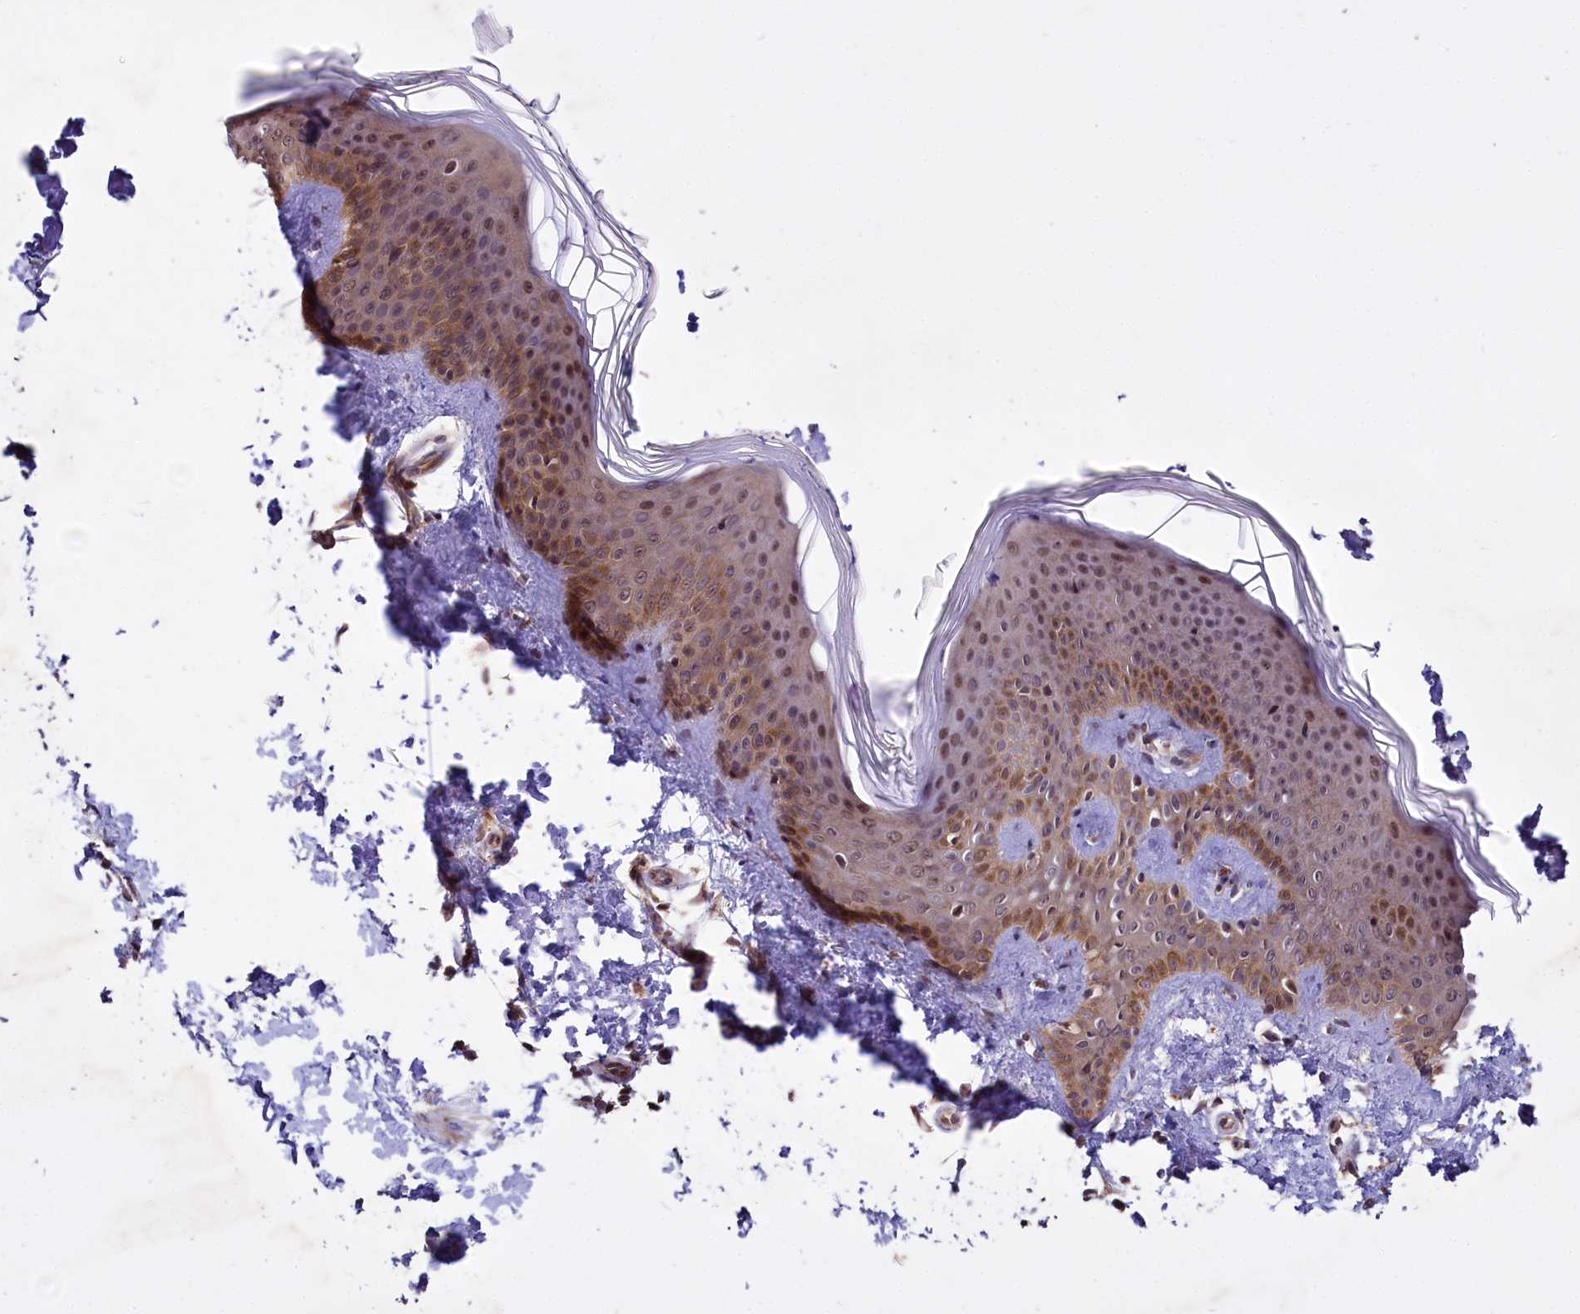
{"staining": {"intensity": "moderate", "quantity": ">75%", "location": "cytoplasmic/membranous,nuclear"}, "tissue": "skin", "cell_type": "Fibroblasts", "image_type": "normal", "snomed": [{"axis": "morphology", "description": "Normal tissue, NOS"}, {"axis": "topography", "description": "Skin"}], "caption": "Immunohistochemical staining of unremarkable human skin displays moderate cytoplasmic/membranous,nuclear protein expression in approximately >75% of fibroblasts.", "gene": "UBE3A", "patient": {"sex": "male", "age": 36}}